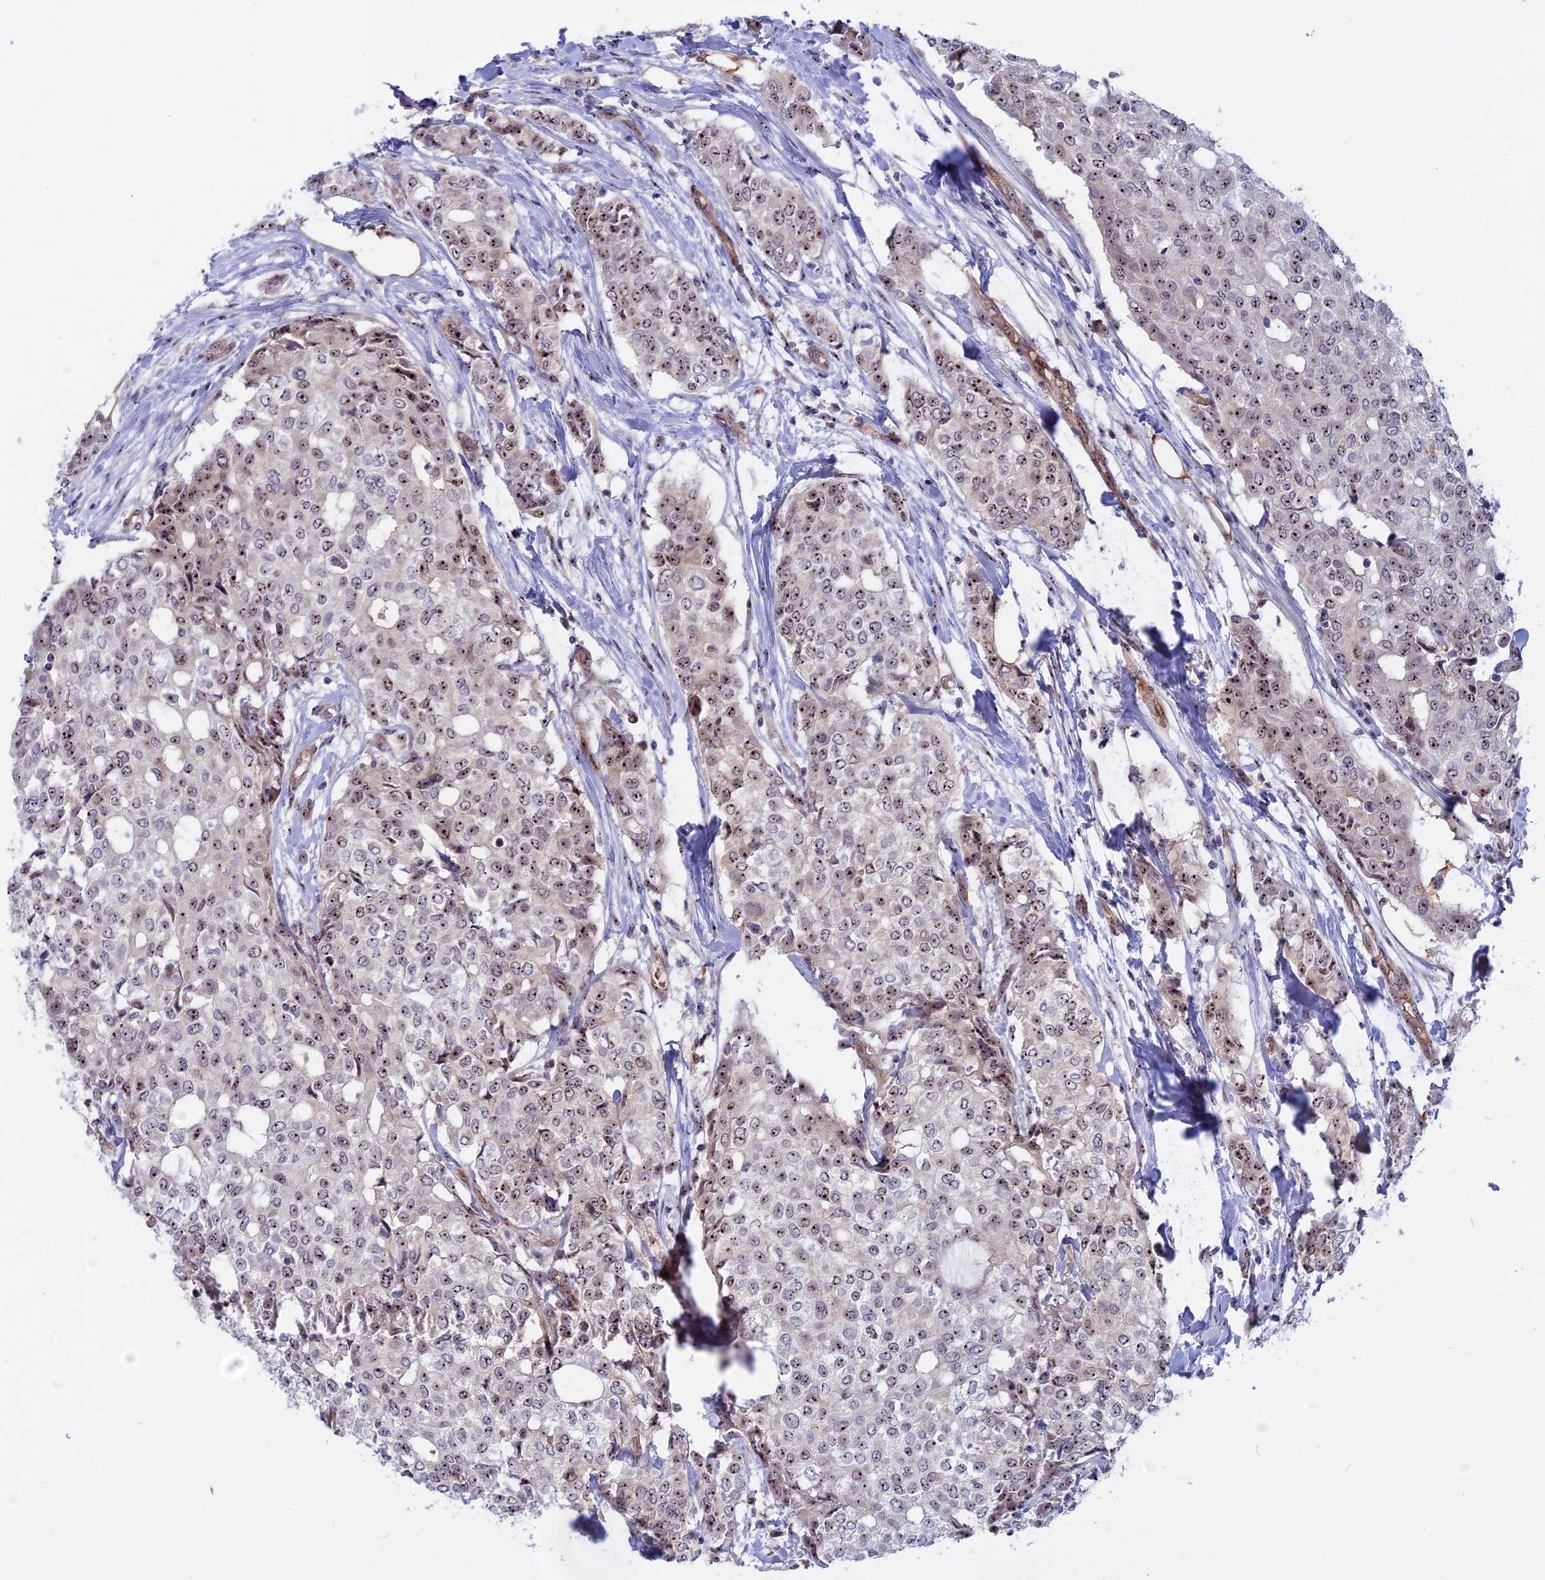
{"staining": {"intensity": "moderate", "quantity": ">75%", "location": "nuclear"}, "tissue": "breast cancer", "cell_type": "Tumor cells", "image_type": "cancer", "snomed": [{"axis": "morphology", "description": "Lobular carcinoma"}, {"axis": "topography", "description": "Breast"}], "caption": "Immunohistochemistry (IHC) of breast cancer displays medium levels of moderate nuclear staining in approximately >75% of tumor cells.", "gene": "DBNDD1", "patient": {"sex": "female", "age": 51}}